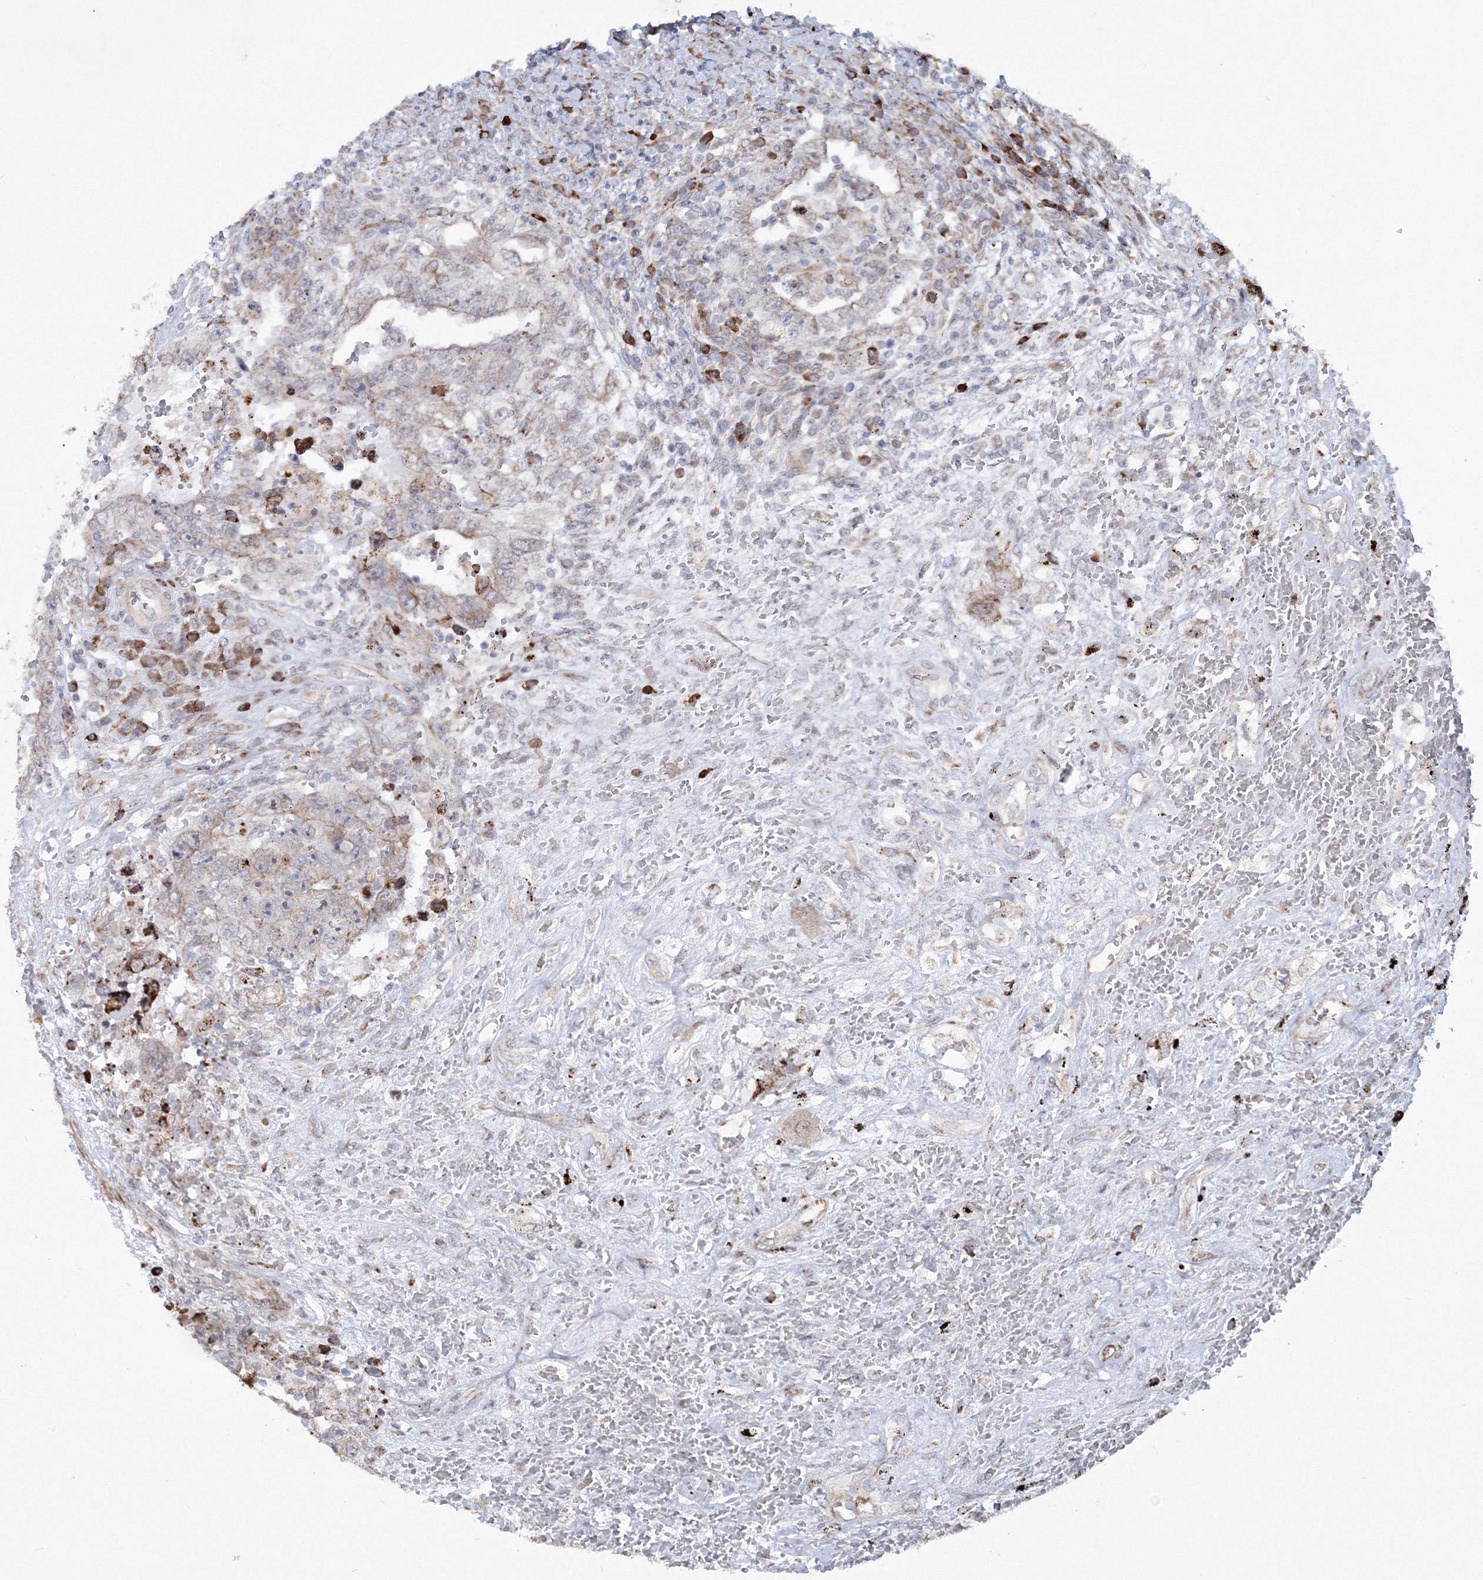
{"staining": {"intensity": "weak", "quantity": "<25%", "location": "cytoplasmic/membranous"}, "tissue": "testis cancer", "cell_type": "Tumor cells", "image_type": "cancer", "snomed": [{"axis": "morphology", "description": "Carcinoma, Embryonal, NOS"}, {"axis": "topography", "description": "Testis"}], "caption": "High magnification brightfield microscopy of embryonal carcinoma (testis) stained with DAB (3,3'-diaminobenzidine) (brown) and counterstained with hematoxylin (blue): tumor cells show no significant positivity.", "gene": "EFCAB12", "patient": {"sex": "male", "age": 26}}